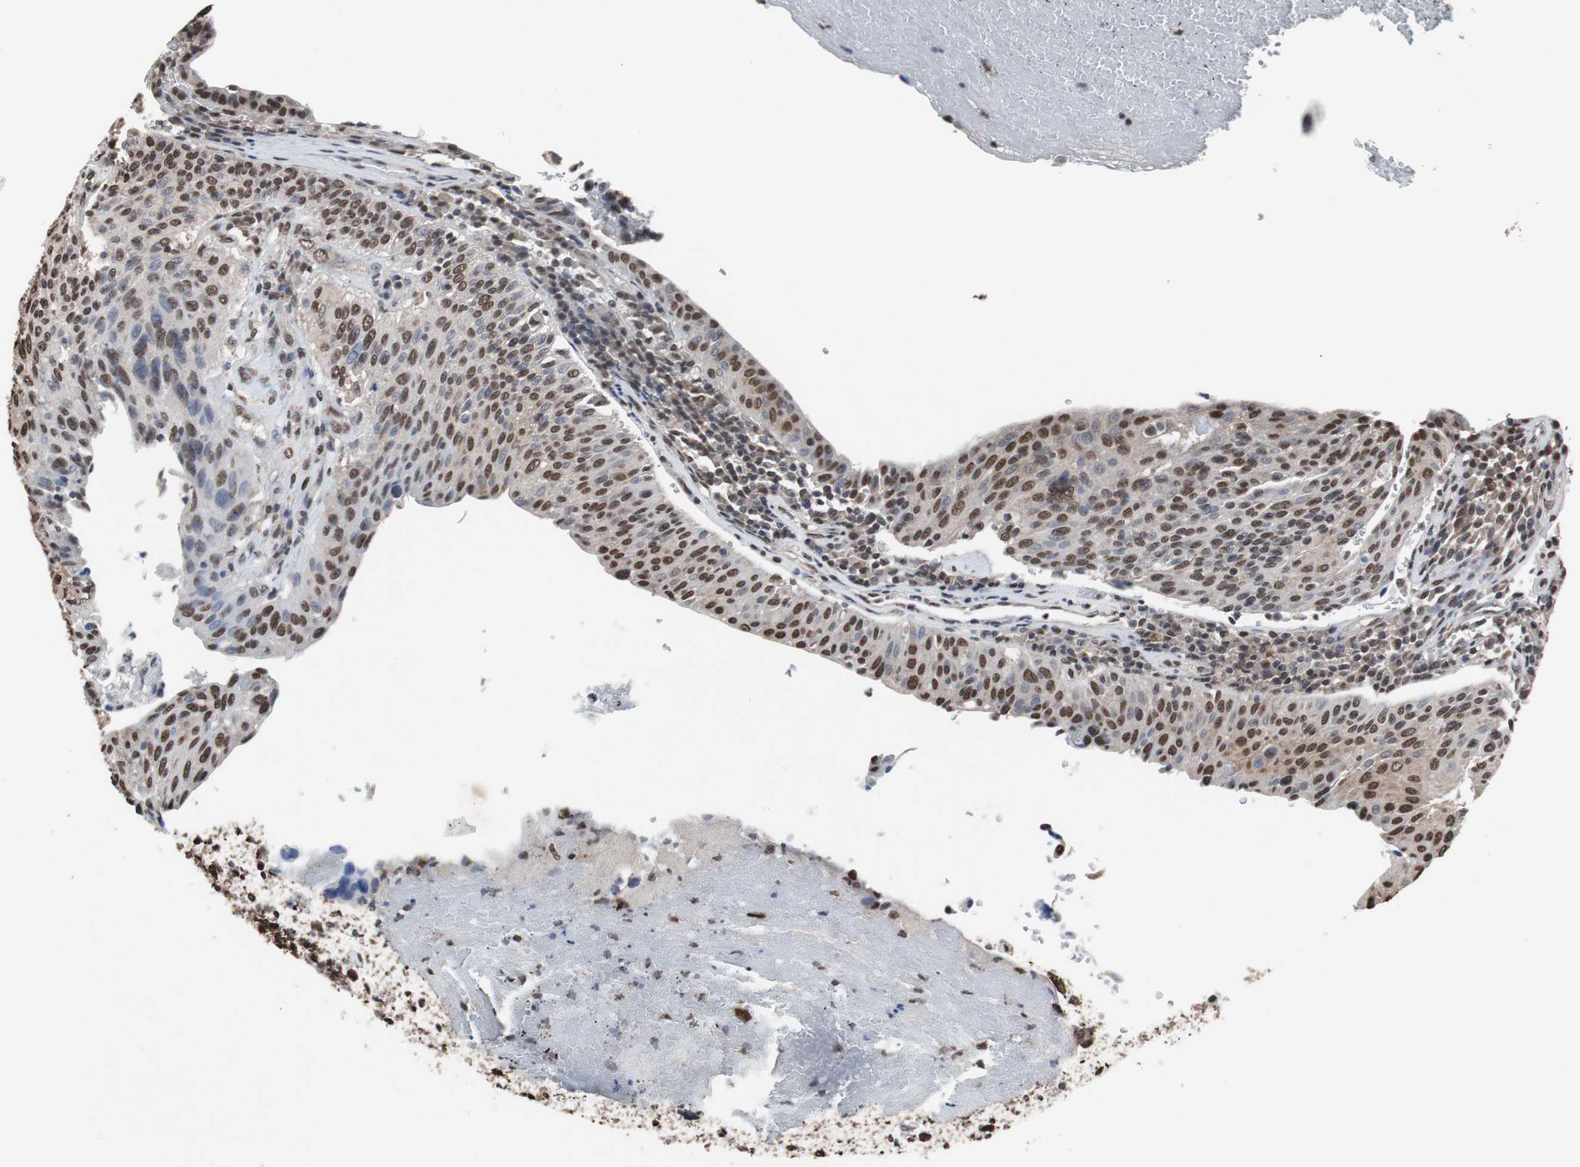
{"staining": {"intensity": "strong", "quantity": ">75%", "location": "nuclear"}, "tissue": "urothelial cancer", "cell_type": "Tumor cells", "image_type": "cancer", "snomed": [{"axis": "morphology", "description": "Urothelial carcinoma, High grade"}, {"axis": "topography", "description": "Urinary bladder"}], "caption": "DAB immunohistochemical staining of human high-grade urothelial carcinoma displays strong nuclear protein staining in about >75% of tumor cells.", "gene": "MED27", "patient": {"sex": "male", "age": 66}}